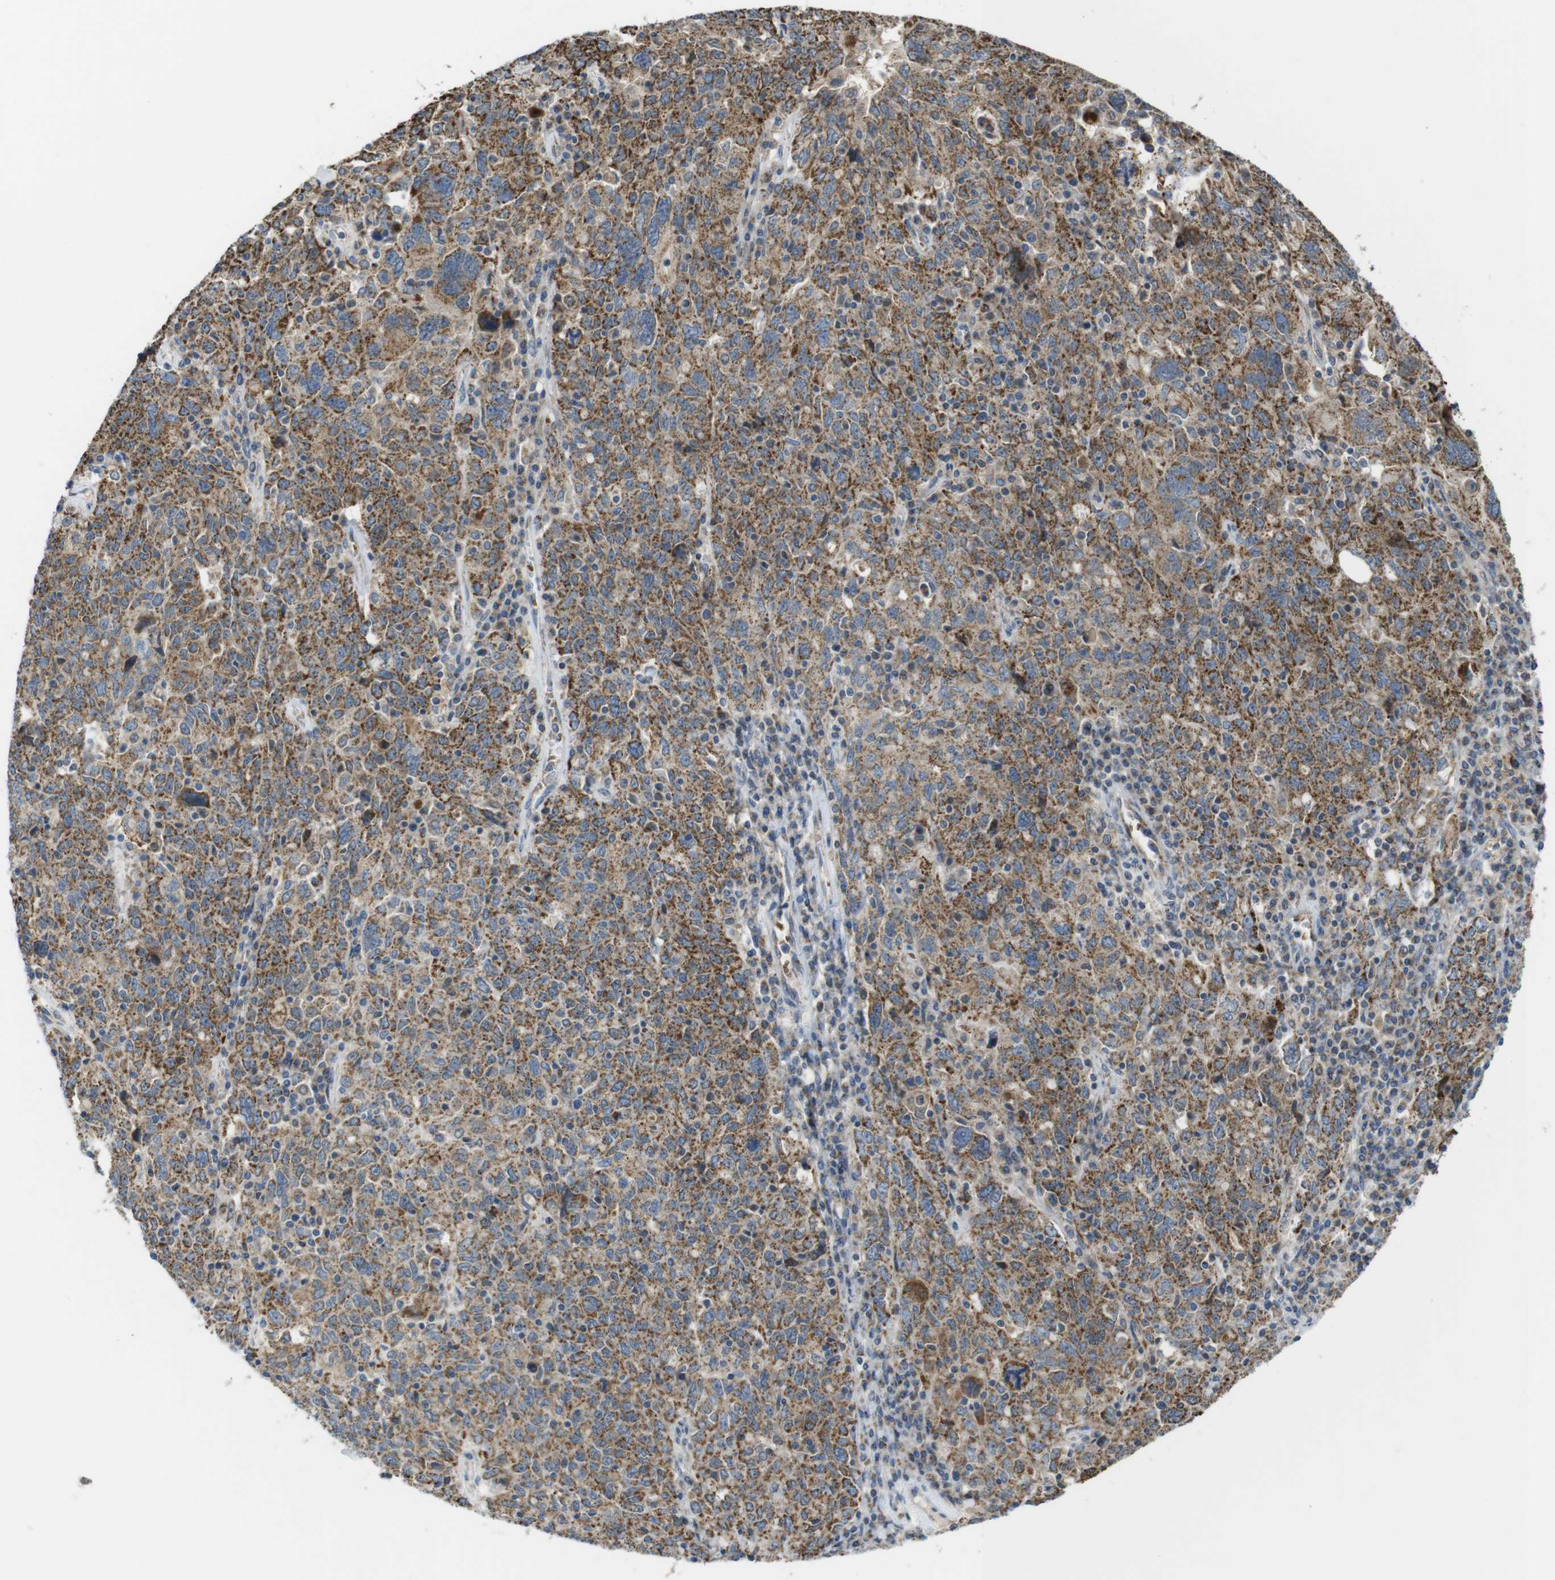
{"staining": {"intensity": "strong", "quantity": "25%-75%", "location": "cytoplasmic/membranous"}, "tissue": "ovarian cancer", "cell_type": "Tumor cells", "image_type": "cancer", "snomed": [{"axis": "morphology", "description": "Carcinoma, endometroid"}, {"axis": "topography", "description": "Ovary"}], "caption": "Ovarian cancer tissue demonstrates strong cytoplasmic/membranous expression in approximately 25%-75% of tumor cells", "gene": "MARCHF1", "patient": {"sex": "female", "age": 62}}